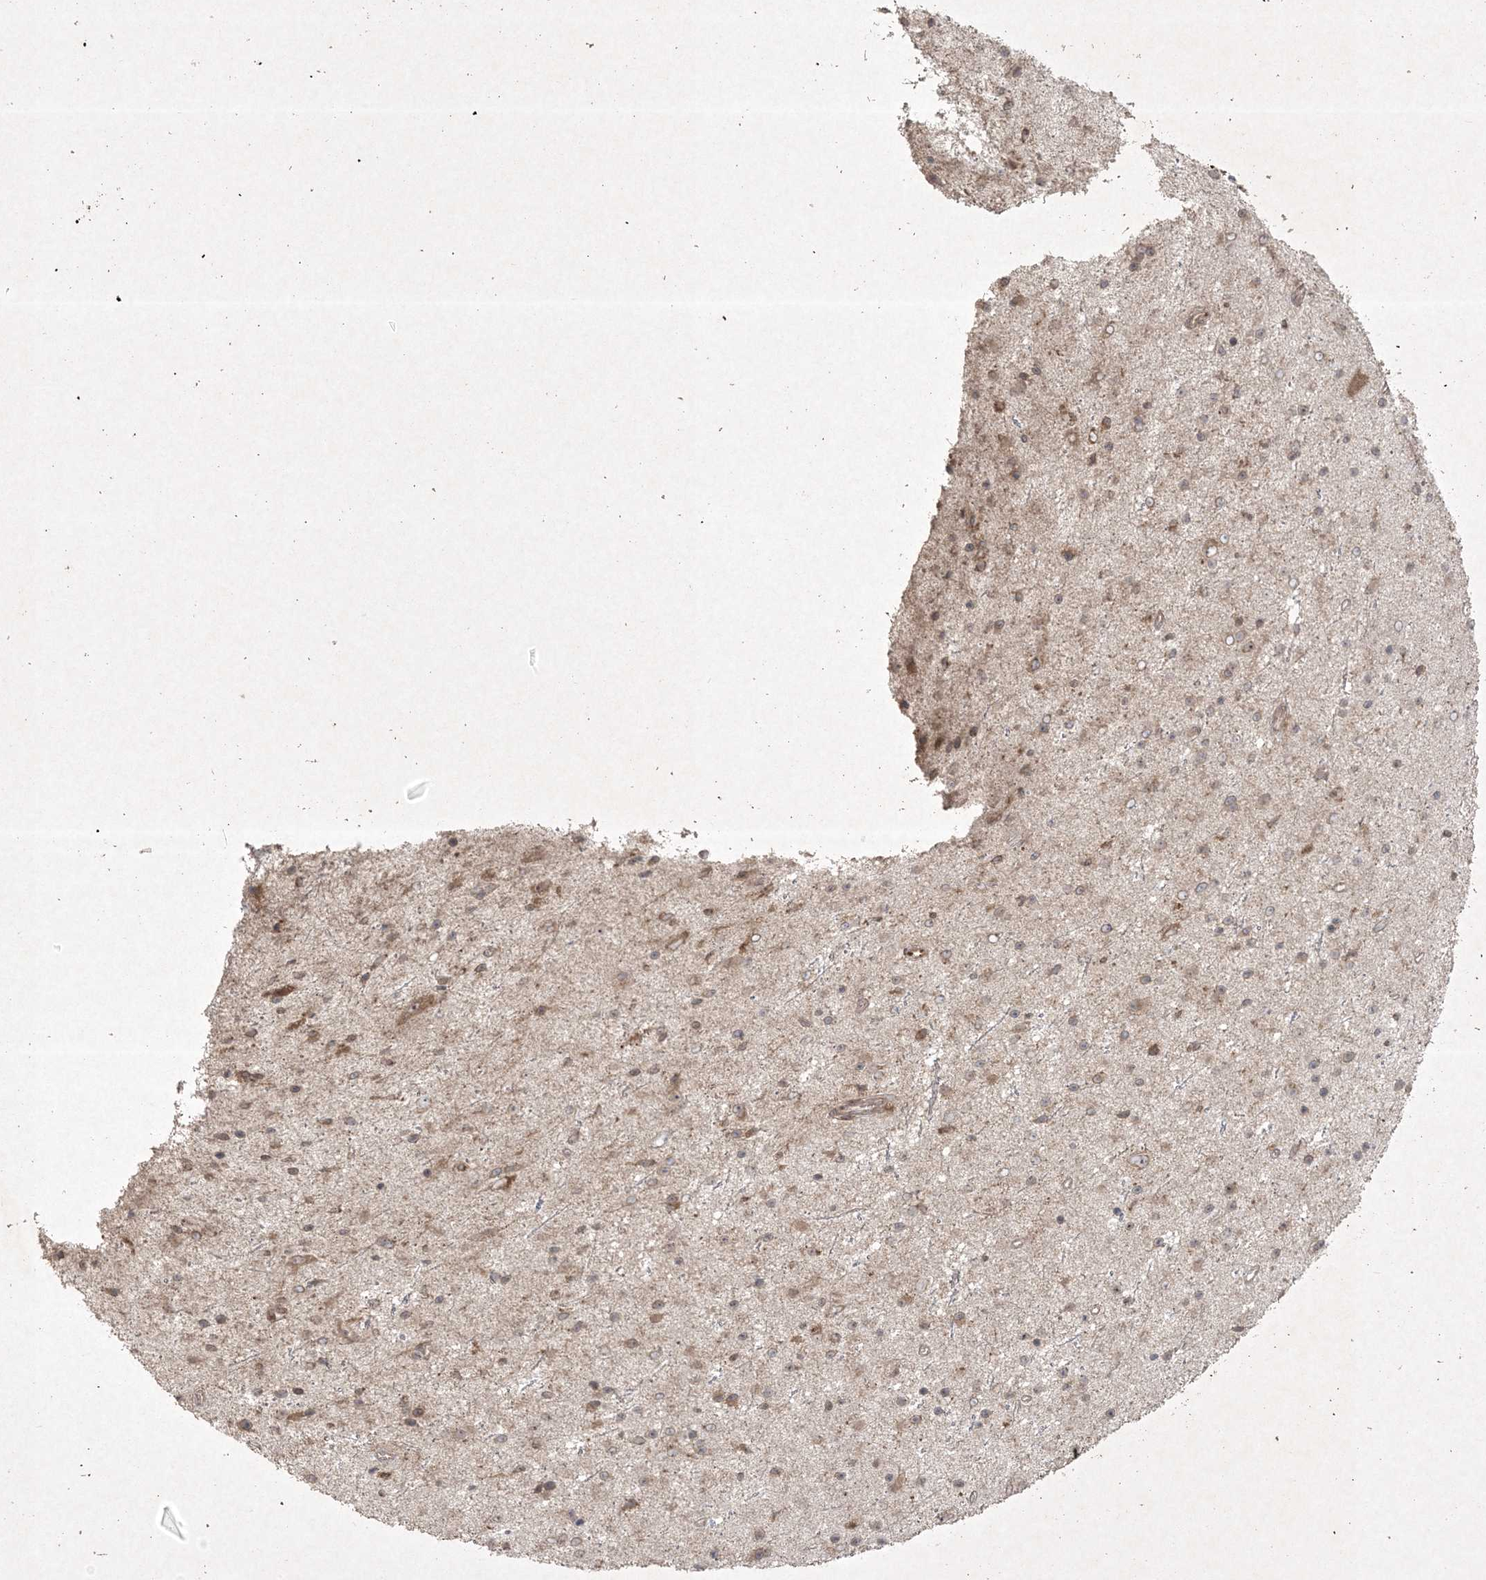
{"staining": {"intensity": "weak", "quantity": ">75%", "location": "cytoplasmic/membranous,nuclear"}, "tissue": "glioma", "cell_type": "Tumor cells", "image_type": "cancer", "snomed": [{"axis": "morphology", "description": "Glioma, malignant, Low grade"}, {"axis": "topography", "description": "Cerebral cortex"}], "caption": "Immunohistochemical staining of human malignant low-grade glioma exhibits low levels of weak cytoplasmic/membranous and nuclear protein positivity in about >75% of tumor cells. (brown staining indicates protein expression, while blue staining denotes nuclei).", "gene": "NRBP2", "patient": {"sex": "female", "age": 39}}